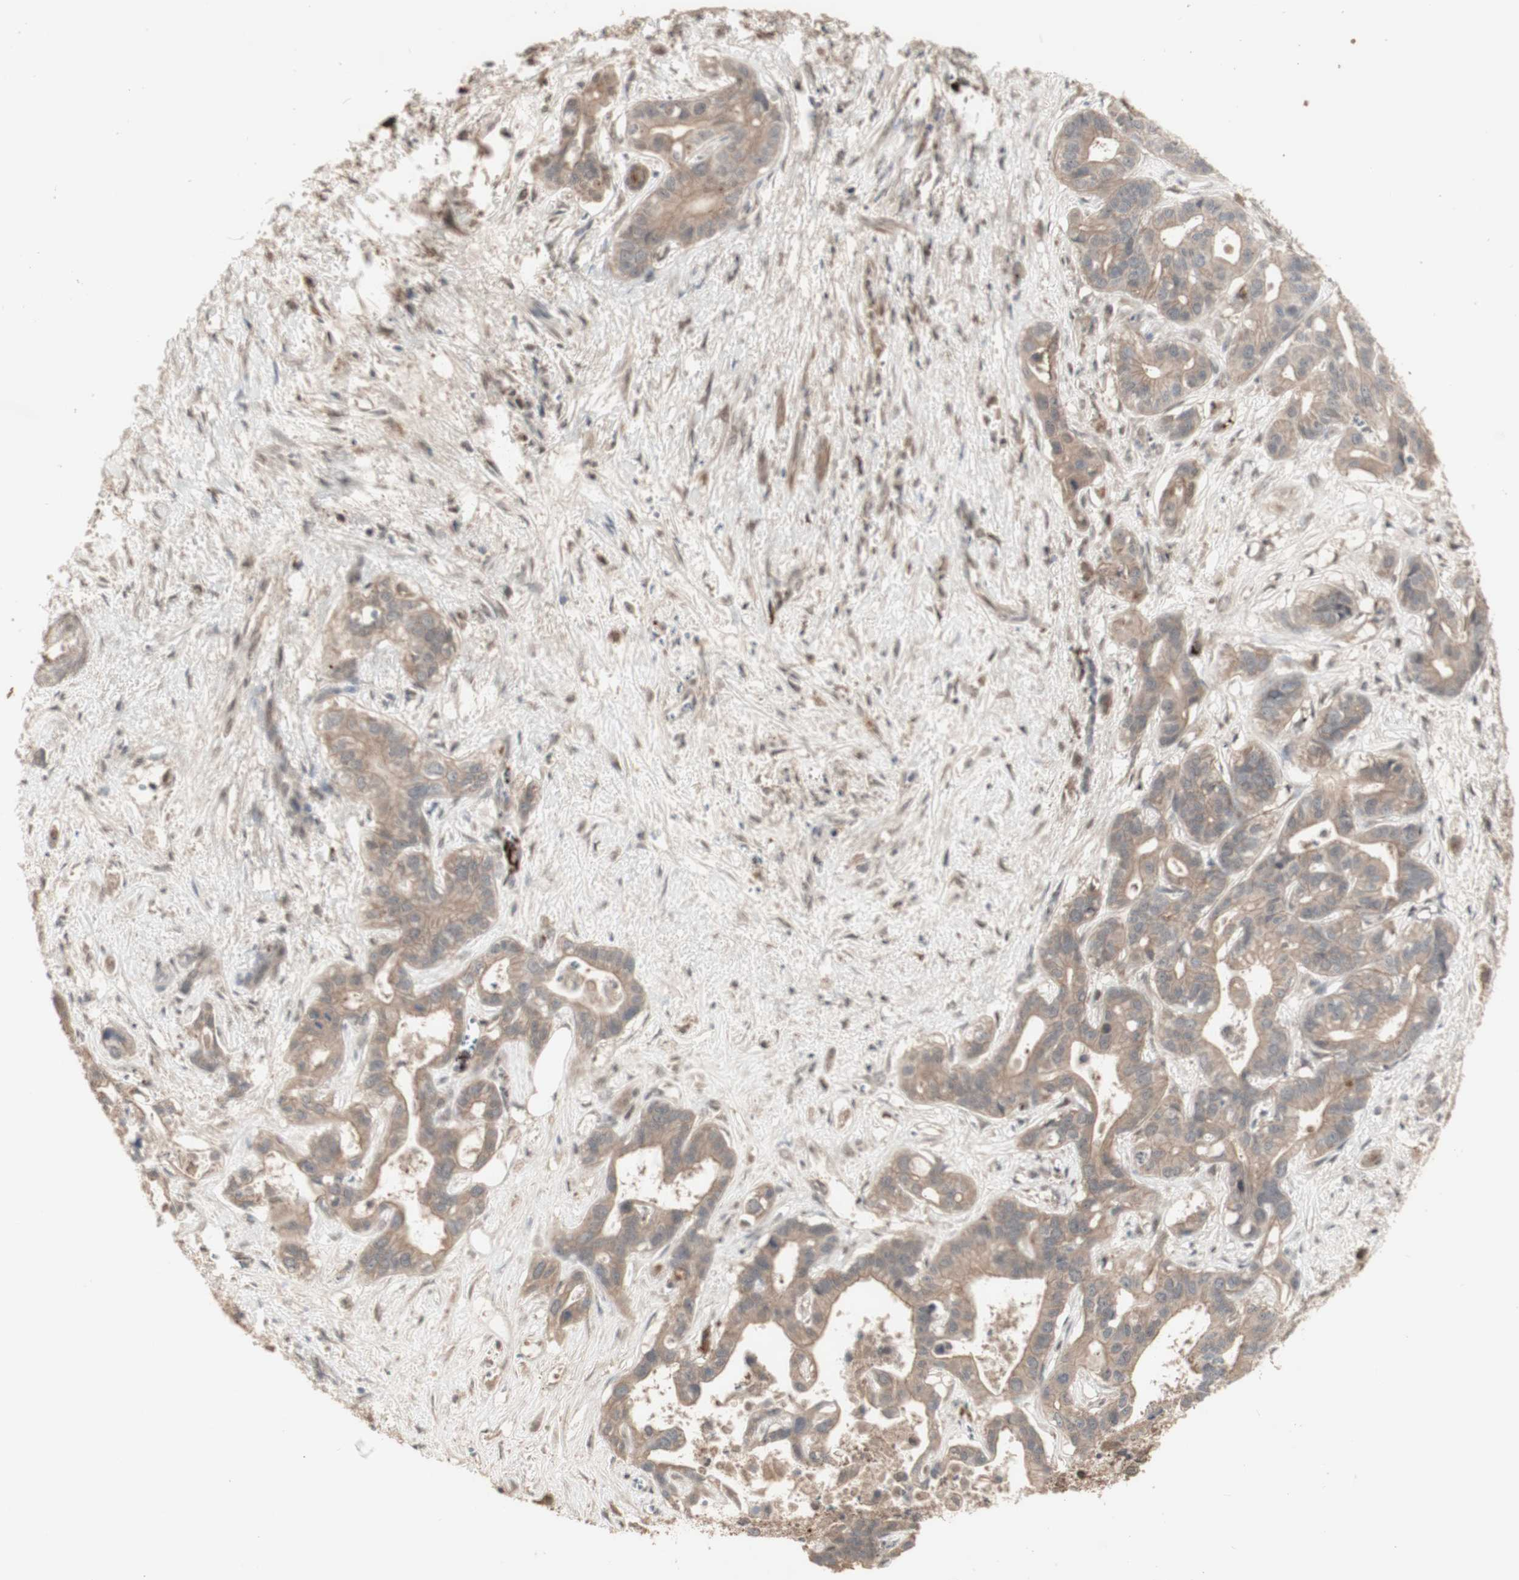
{"staining": {"intensity": "weak", "quantity": ">75%", "location": "cytoplasmic/membranous"}, "tissue": "liver cancer", "cell_type": "Tumor cells", "image_type": "cancer", "snomed": [{"axis": "morphology", "description": "Cholangiocarcinoma"}, {"axis": "topography", "description": "Liver"}], "caption": "Cholangiocarcinoma (liver) stained for a protein (brown) shows weak cytoplasmic/membranous positive staining in approximately >75% of tumor cells.", "gene": "ALOX12", "patient": {"sex": "female", "age": 65}}